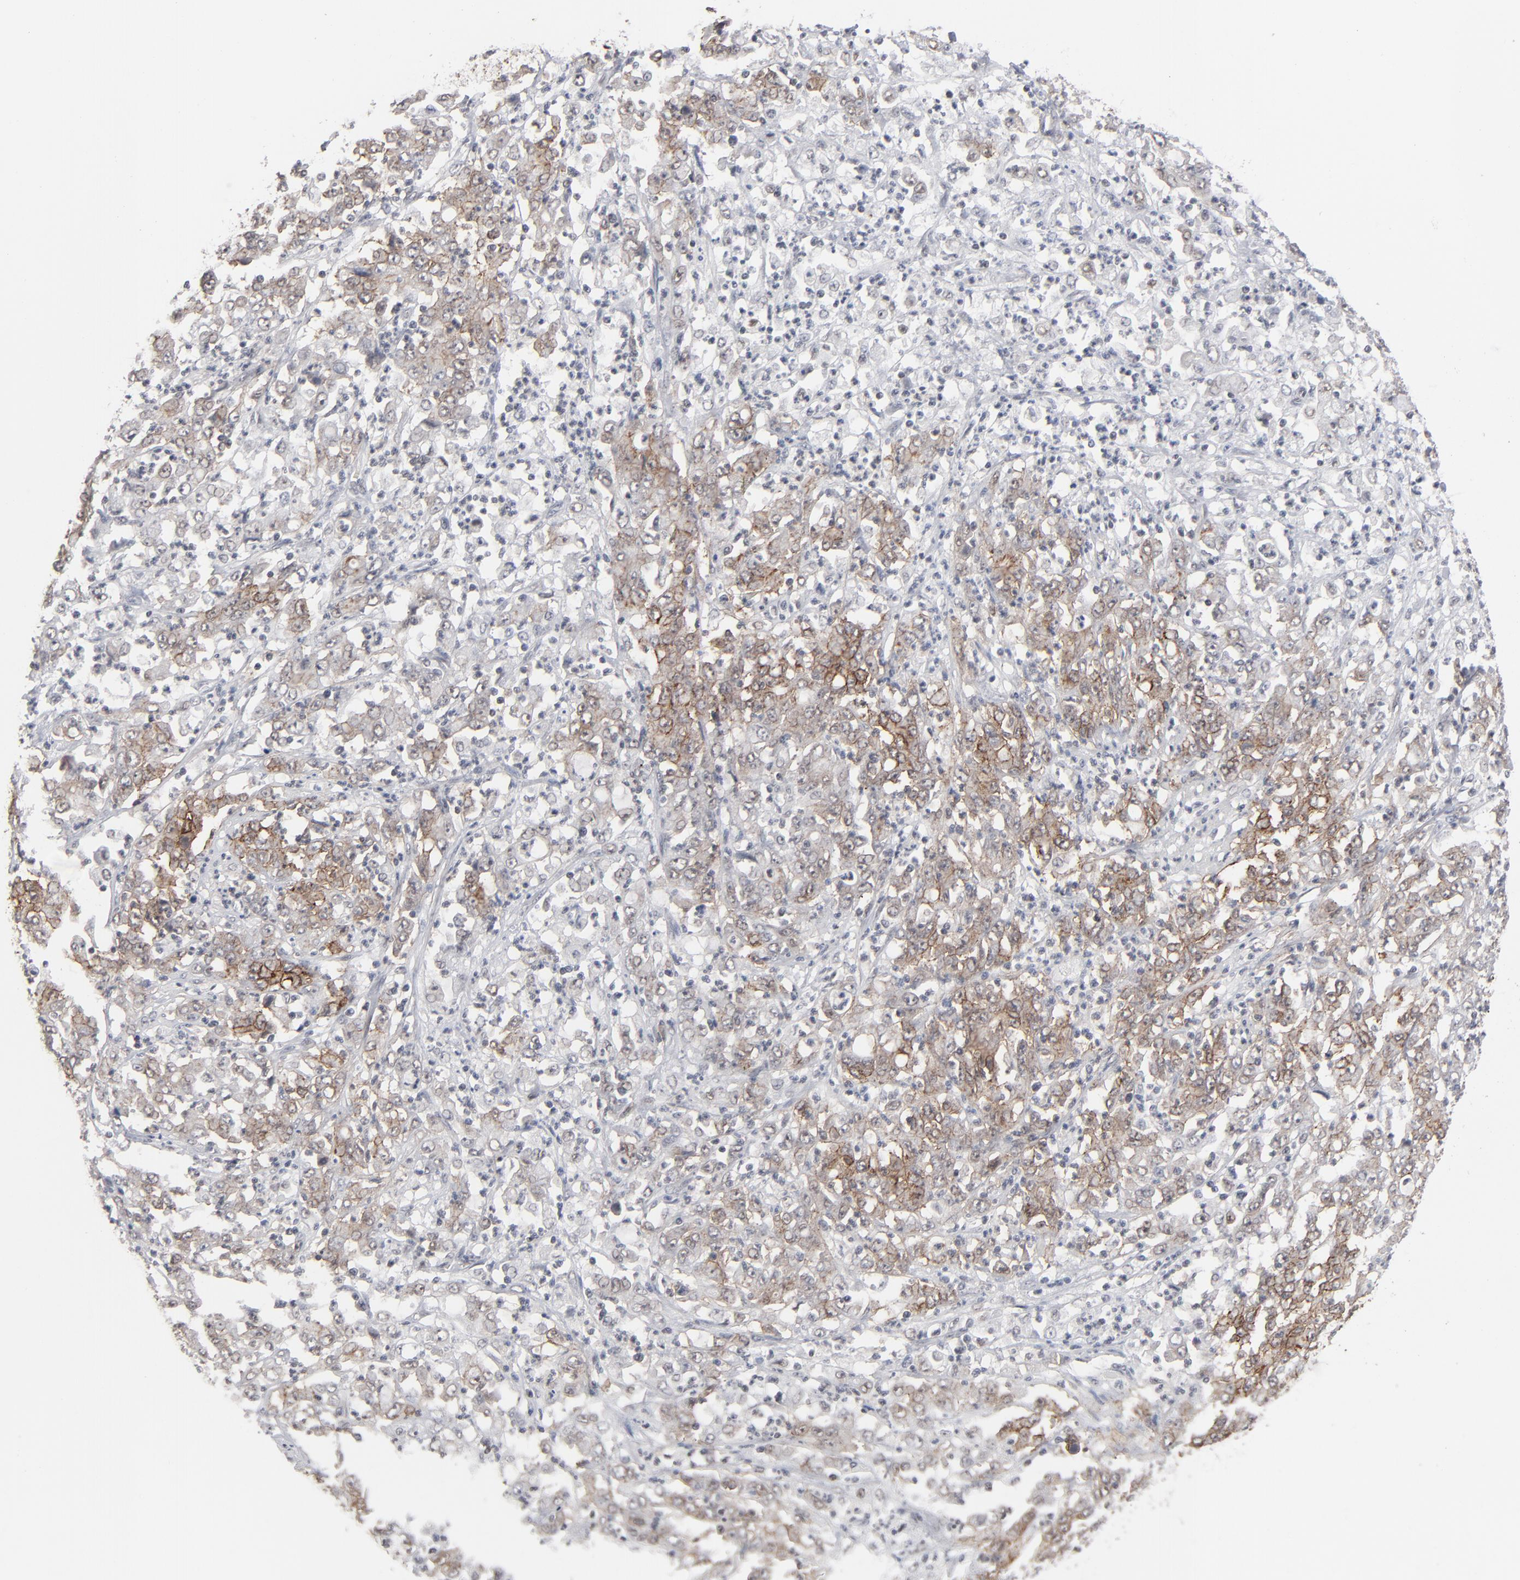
{"staining": {"intensity": "moderate", "quantity": "25%-75%", "location": "cytoplasmic/membranous"}, "tissue": "stomach cancer", "cell_type": "Tumor cells", "image_type": "cancer", "snomed": [{"axis": "morphology", "description": "Adenocarcinoma, NOS"}, {"axis": "topography", "description": "Stomach, lower"}], "caption": "Adenocarcinoma (stomach) stained with a protein marker demonstrates moderate staining in tumor cells.", "gene": "IRF9", "patient": {"sex": "female", "age": 71}}